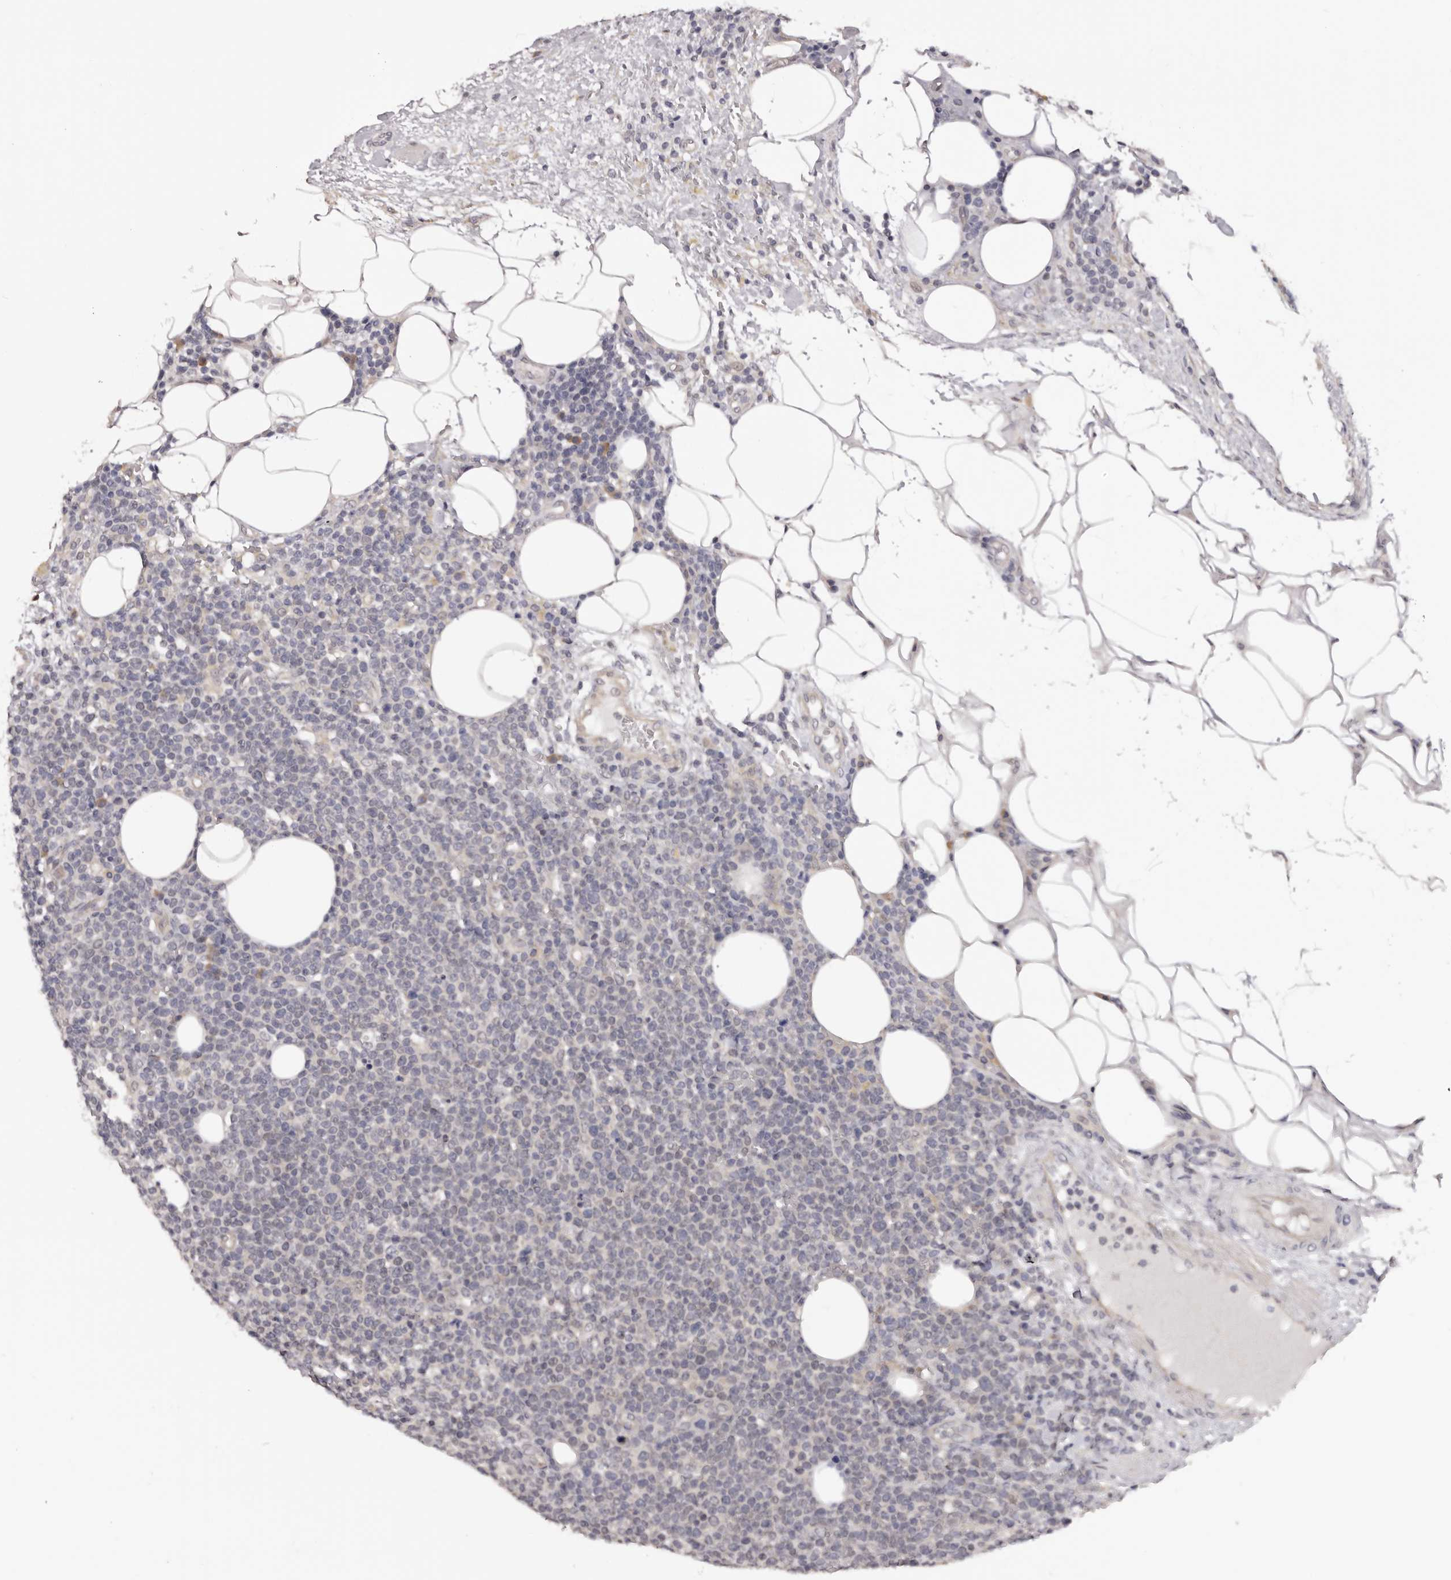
{"staining": {"intensity": "negative", "quantity": "none", "location": "none"}, "tissue": "lymphoma", "cell_type": "Tumor cells", "image_type": "cancer", "snomed": [{"axis": "morphology", "description": "Malignant lymphoma, non-Hodgkin's type, High grade"}, {"axis": "topography", "description": "Lymph node"}], "caption": "High-grade malignant lymphoma, non-Hodgkin's type was stained to show a protein in brown. There is no significant staining in tumor cells. Brightfield microscopy of IHC stained with DAB (brown) and hematoxylin (blue), captured at high magnification.", "gene": "NOL12", "patient": {"sex": "male", "age": 61}}